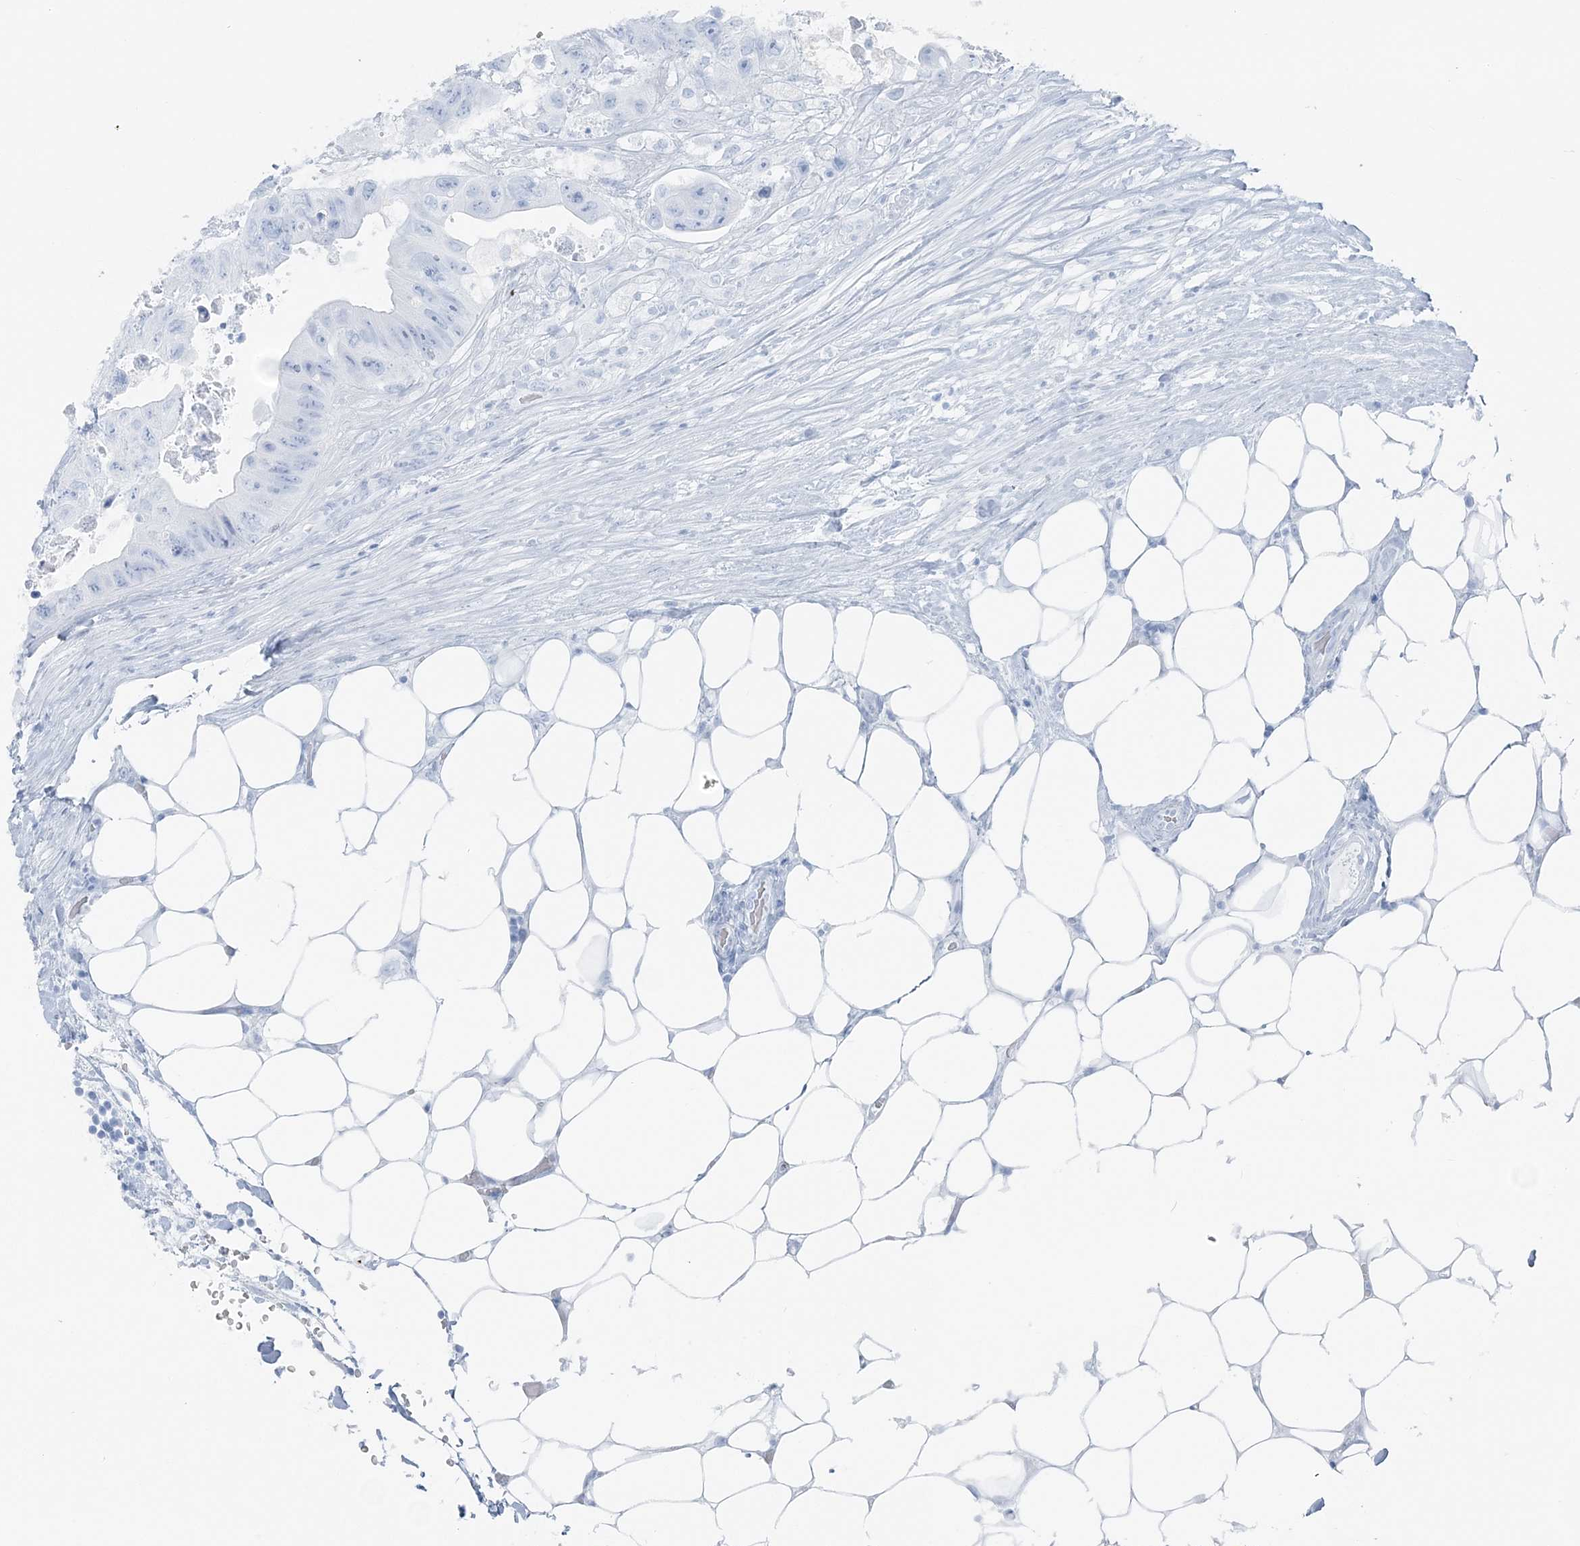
{"staining": {"intensity": "negative", "quantity": "none", "location": "none"}, "tissue": "colorectal cancer", "cell_type": "Tumor cells", "image_type": "cancer", "snomed": [{"axis": "morphology", "description": "Adenocarcinoma, NOS"}, {"axis": "topography", "description": "Colon"}], "caption": "Immunohistochemistry image of neoplastic tissue: colorectal adenocarcinoma stained with DAB reveals no significant protein expression in tumor cells. The staining was performed using DAB (3,3'-diaminobenzidine) to visualize the protein expression in brown, while the nuclei were stained in blue with hematoxylin (Magnification: 20x).", "gene": "ATP11A", "patient": {"sex": "female", "age": 46}}